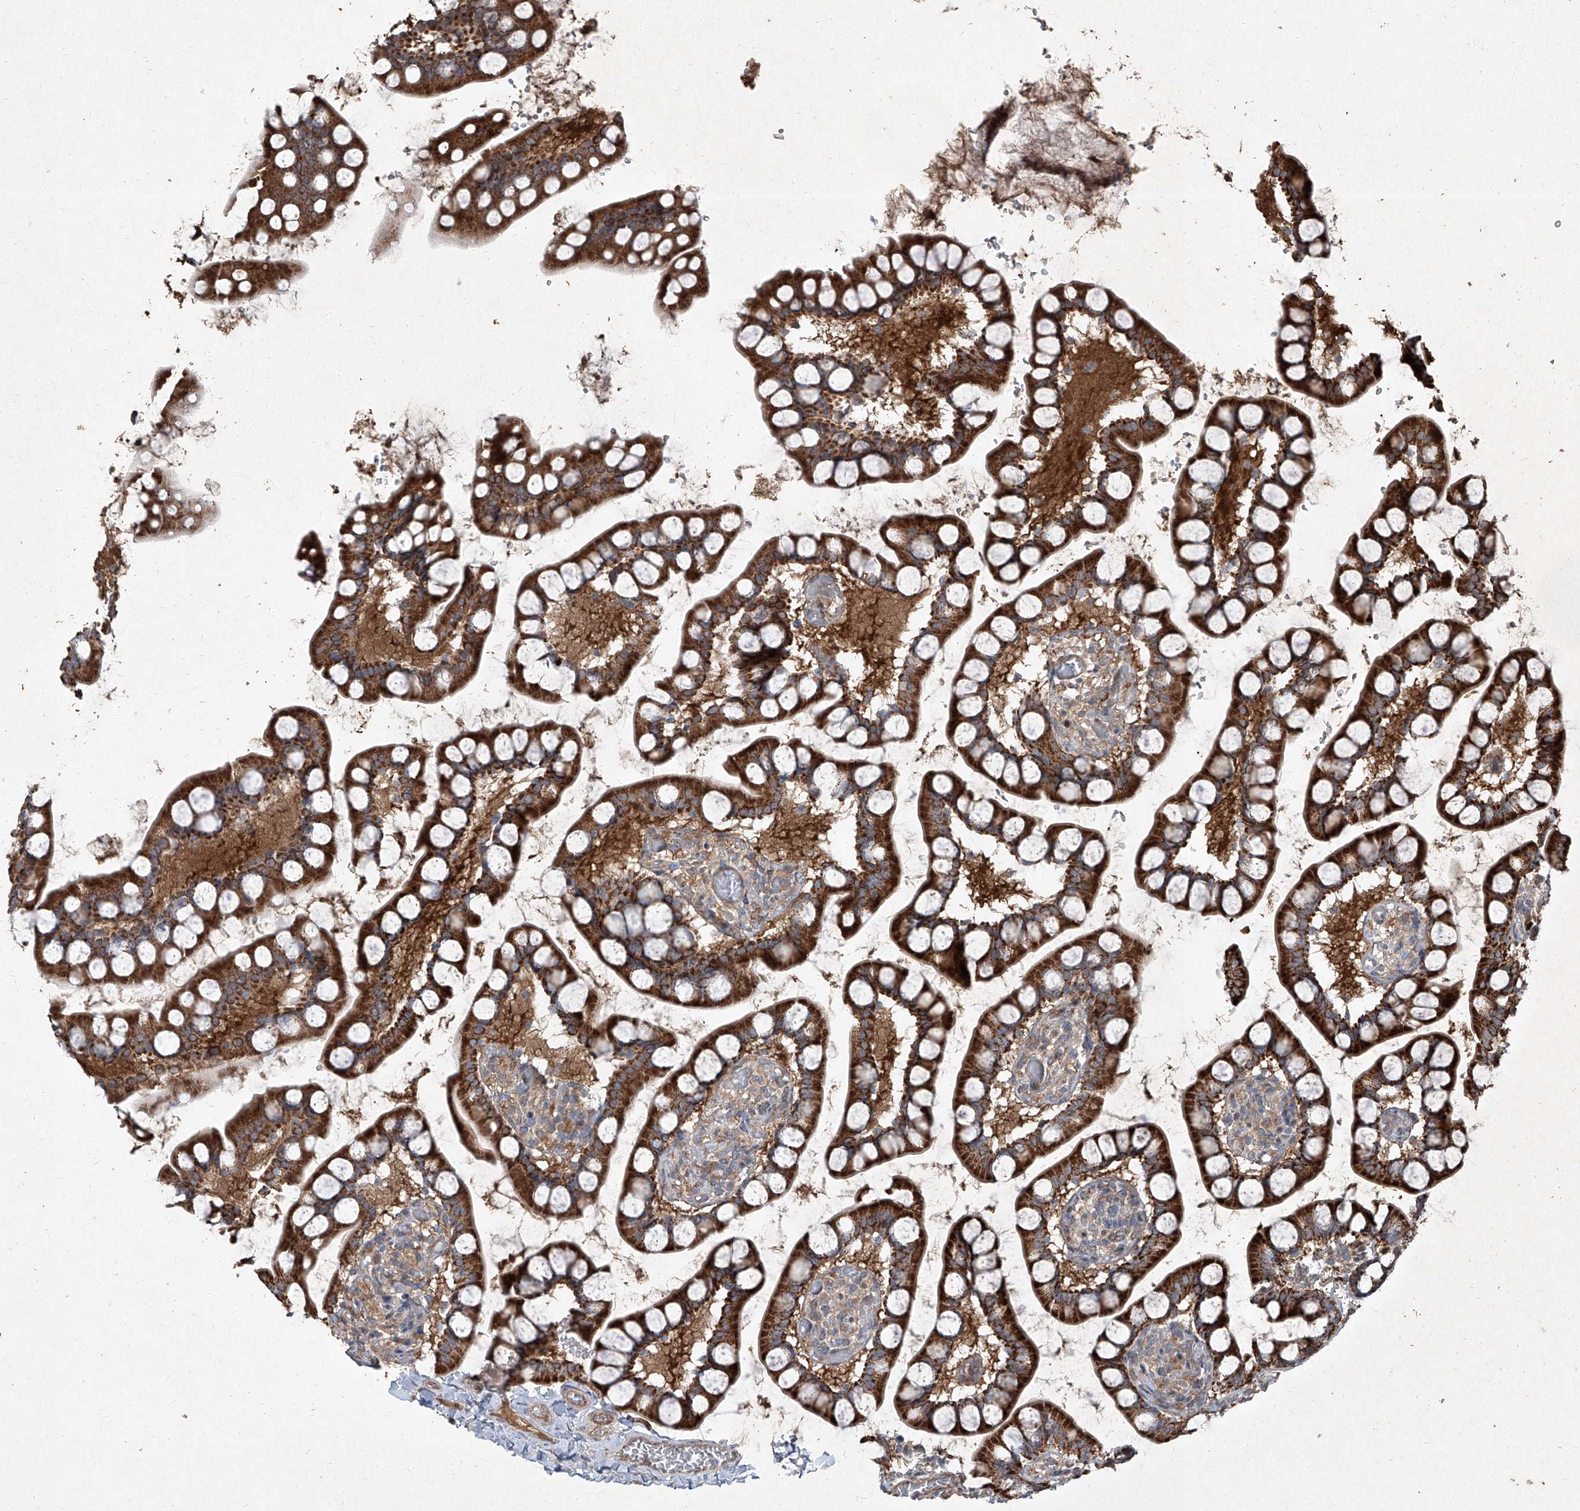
{"staining": {"intensity": "strong", "quantity": ">75%", "location": "cytoplasmic/membranous"}, "tissue": "small intestine", "cell_type": "Glandular cells", "image_type": "normal", "snomed": [{"axis": "morphology", "description": "Normal tissue, NOS"}, {"axis": "topography", "description": "Small intestine"}], "caption": "This photomicrograph displays benign small intestine stained with IHC to label a protein in brown. The cytoplasmic/membranous of glandular cells show strong positivity for the protein. Nuclei are counter-stained blue.", "gene": "CCN1", "patient": {"sex": "male", "age": 52}}